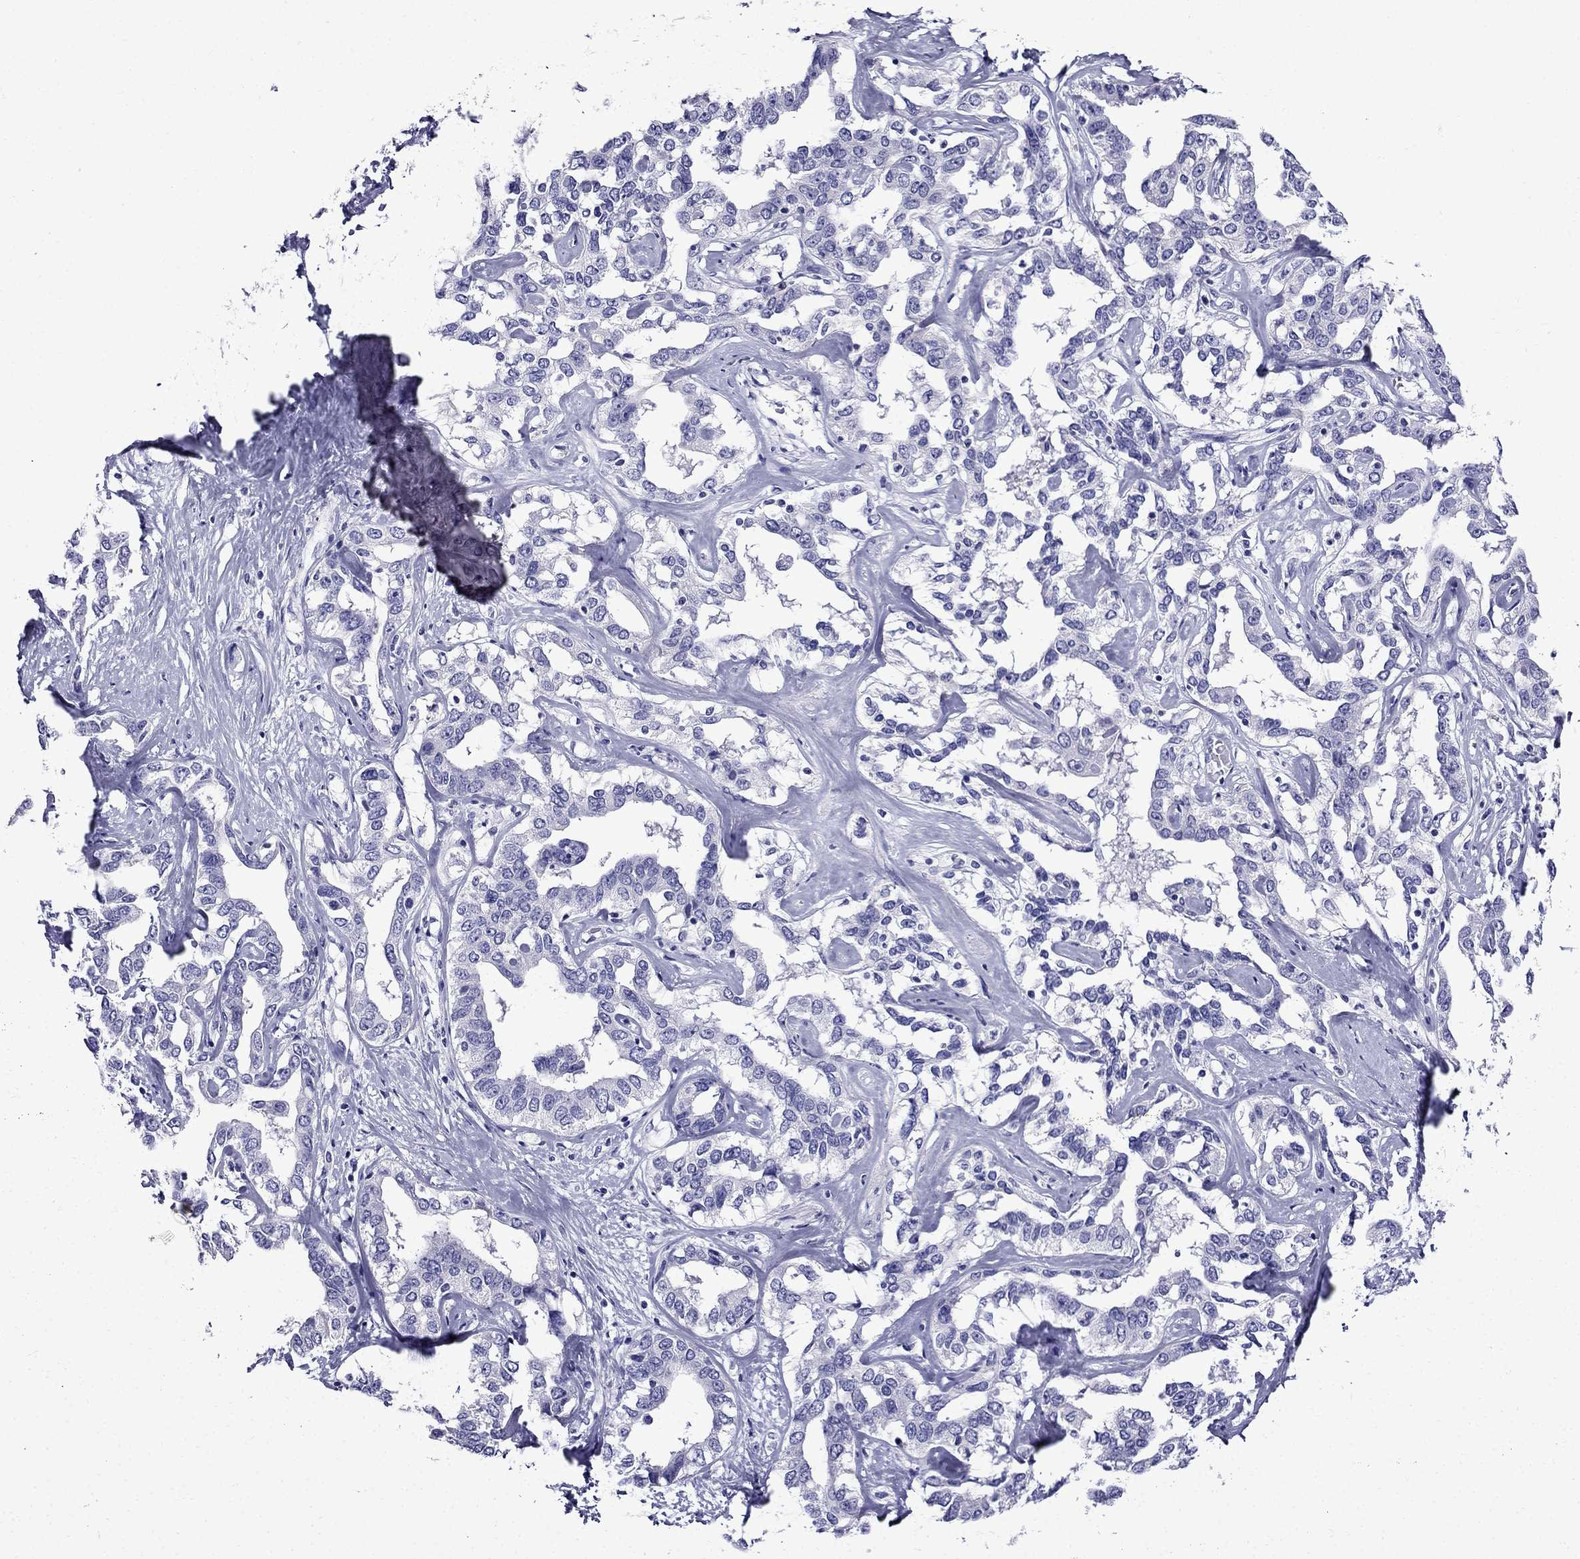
{"staining": {"intensity": "negative", "quantity": "none", "location": "none"}, "tissue": "liver cancer", "cell_type": "Tumor cells", "image_type": "cancer", "snomed": [{"axis": "morphology", "description": "Cholangiocarcinoma"}, {"axis": "topography", "description": "Liver"}], "caption": "A micrograph of human cholangiocarcinoma (liver) is negative for staining in tumor cells.", "gene": "ERC2", "patient": {"sex": "male", "age": 59}}